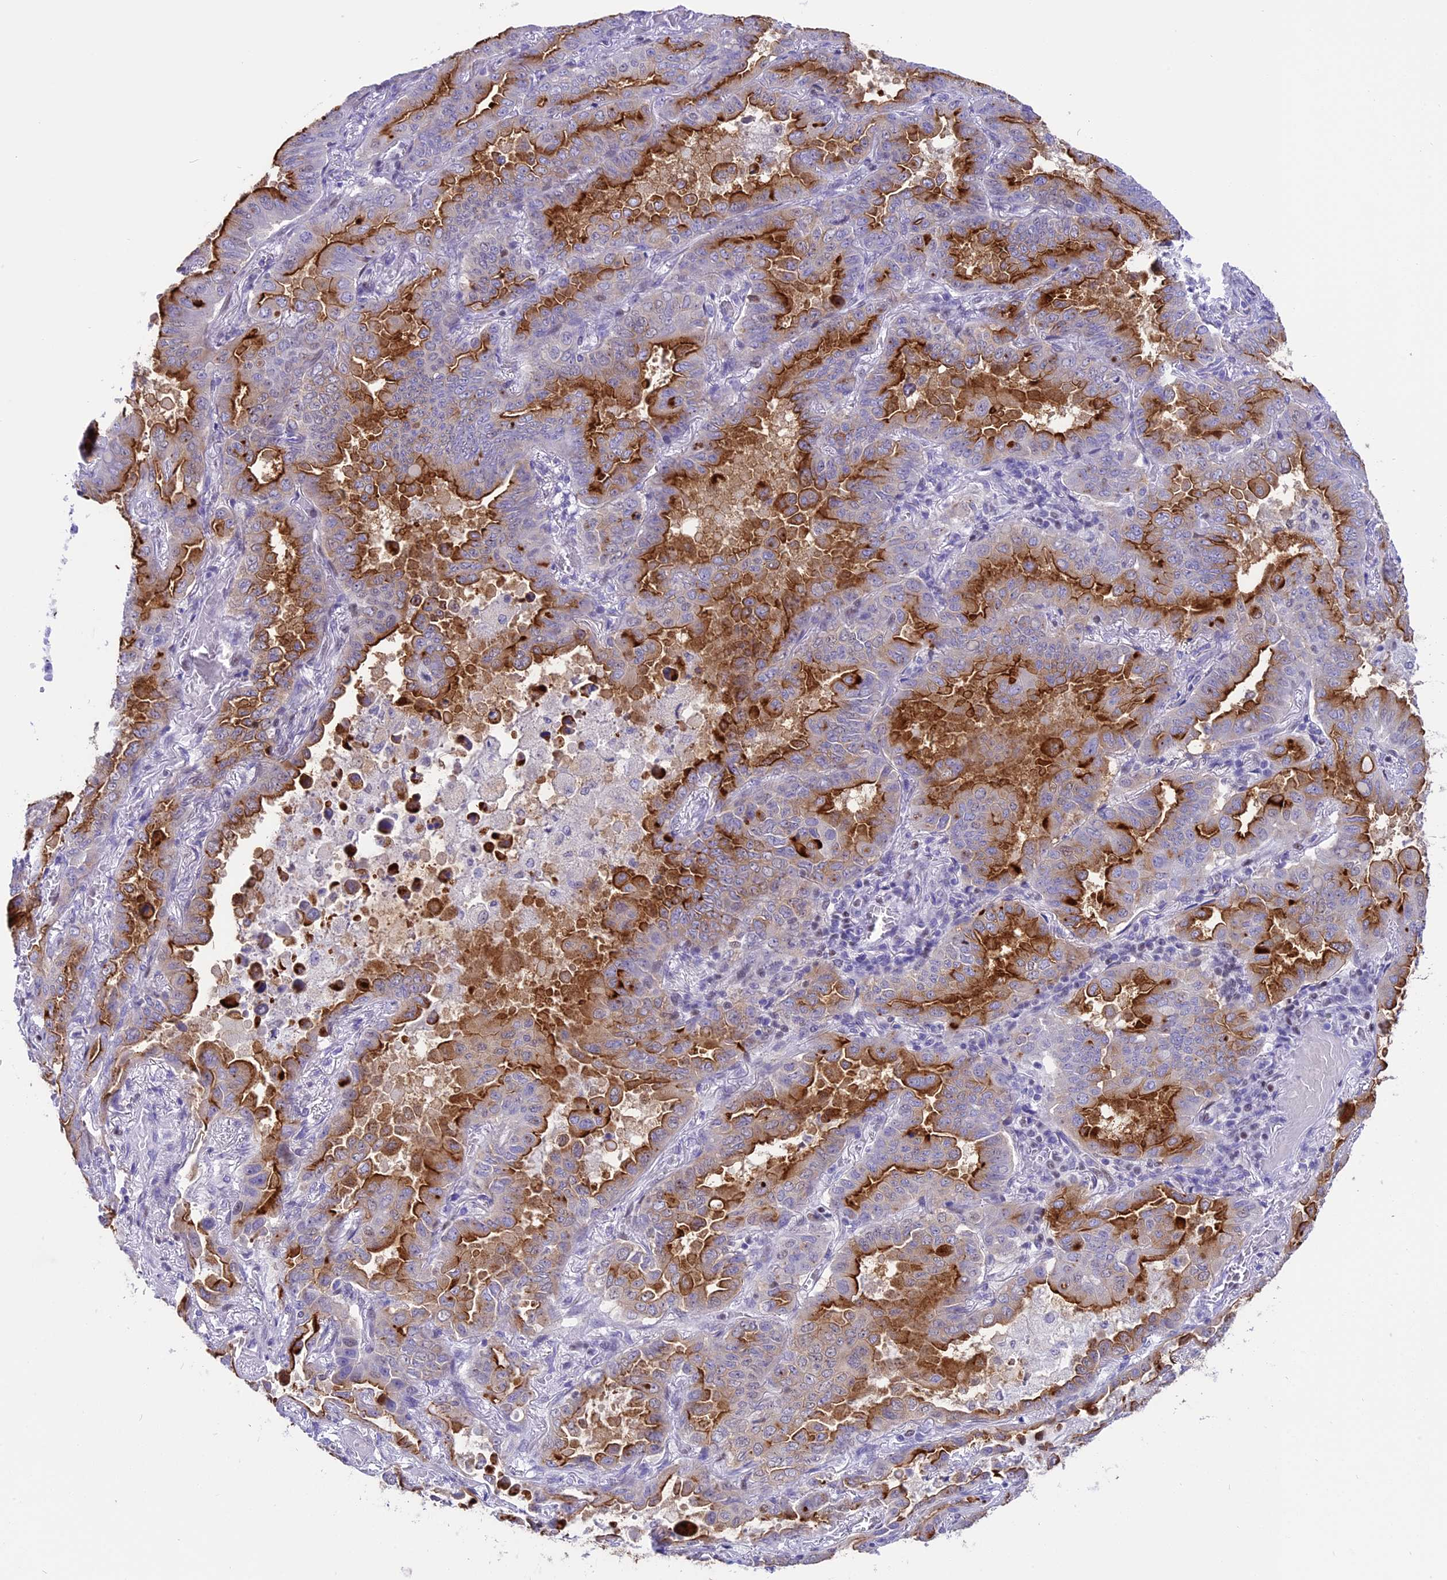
{"staining": {"intensity": "strong", "quantity": "25%-75%", "location": "cytoplasmic/membranous"}, "tissue": "lung cancer", "cell_type": "Tumor cells", "image_type": "cancer", "snomed": [{"axis": "morphology", "description": "Adenocarcinoma, NOS"}, {"axis": "topography", "description": "Lung"}], "caption": "High-magnification brightfield microscopy of adenocarcinoma (lung) stained with DAB (3,3'-diaminobenzidine) (brown) and counterstained with hematoxylin (blue). tumor cells exhibit strong cytoplasmic/membranous positivity is identified in approximately25%-75% of cells.", "gene": "SPIRE2", "patient": {"sex": "male", "age": 64}}